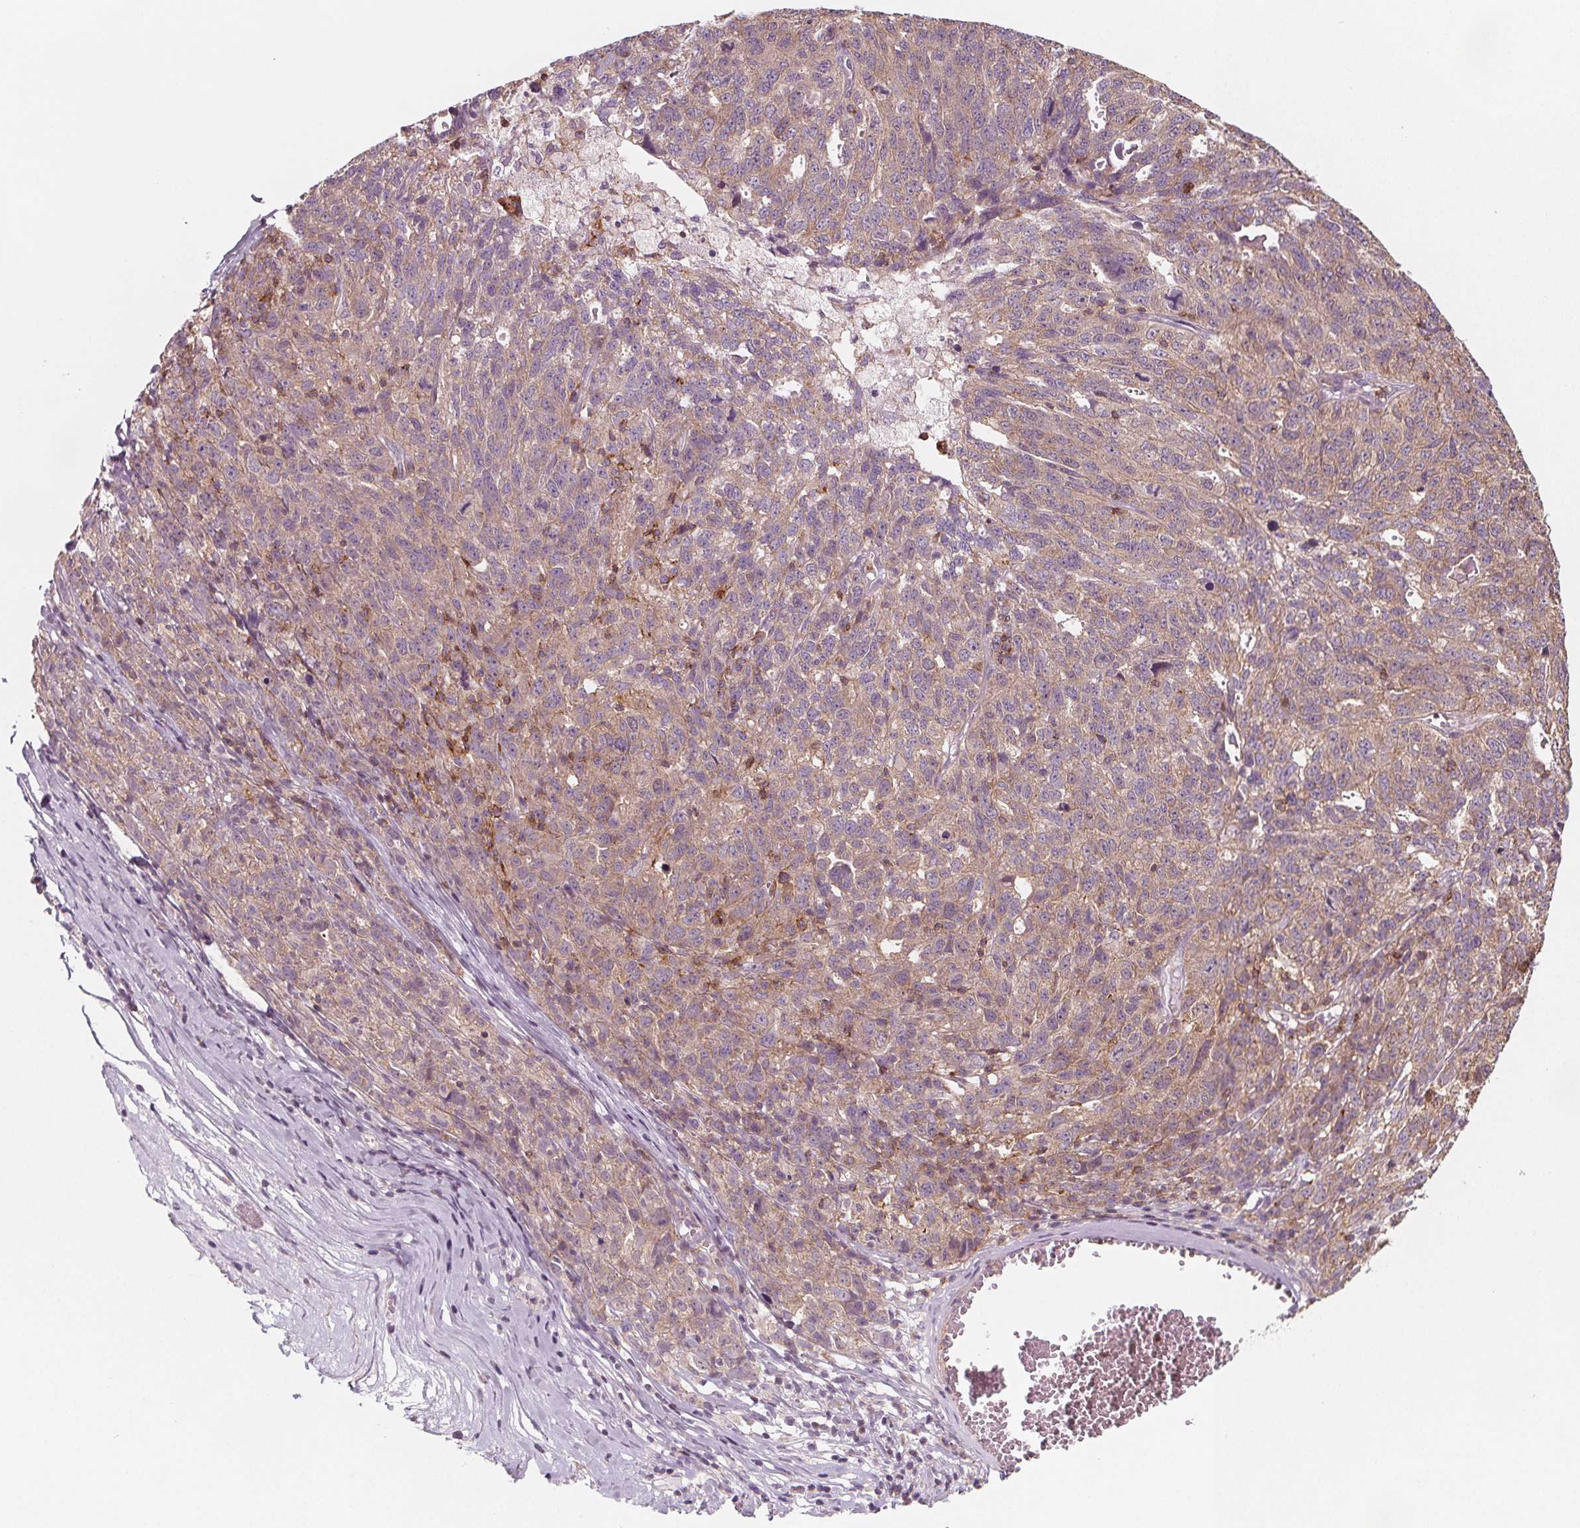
{"staining": {"intensity": "weak", "quantity": "25%-75%", "location": "cytoplasmic/membranous"}, "tissue": "ovarian cancer", "cell_type": "Tumor cells", "image_type": "cancer", "snomed": [{"axis": "morphology", "description": "Cystadenocarcinoma, serous, NOS"}, {"axis": "topography", "description": "Ovary"}], "caption": "This is an image of immunohistochemistry (IHC) staining of serous cystadenocarcinoma (ovarian), which shows weak positivity in the cytoplasmic/membranous of tumor cells.", "gene": "ADAM33", "patient": {"sex": "female", "age": 71}}